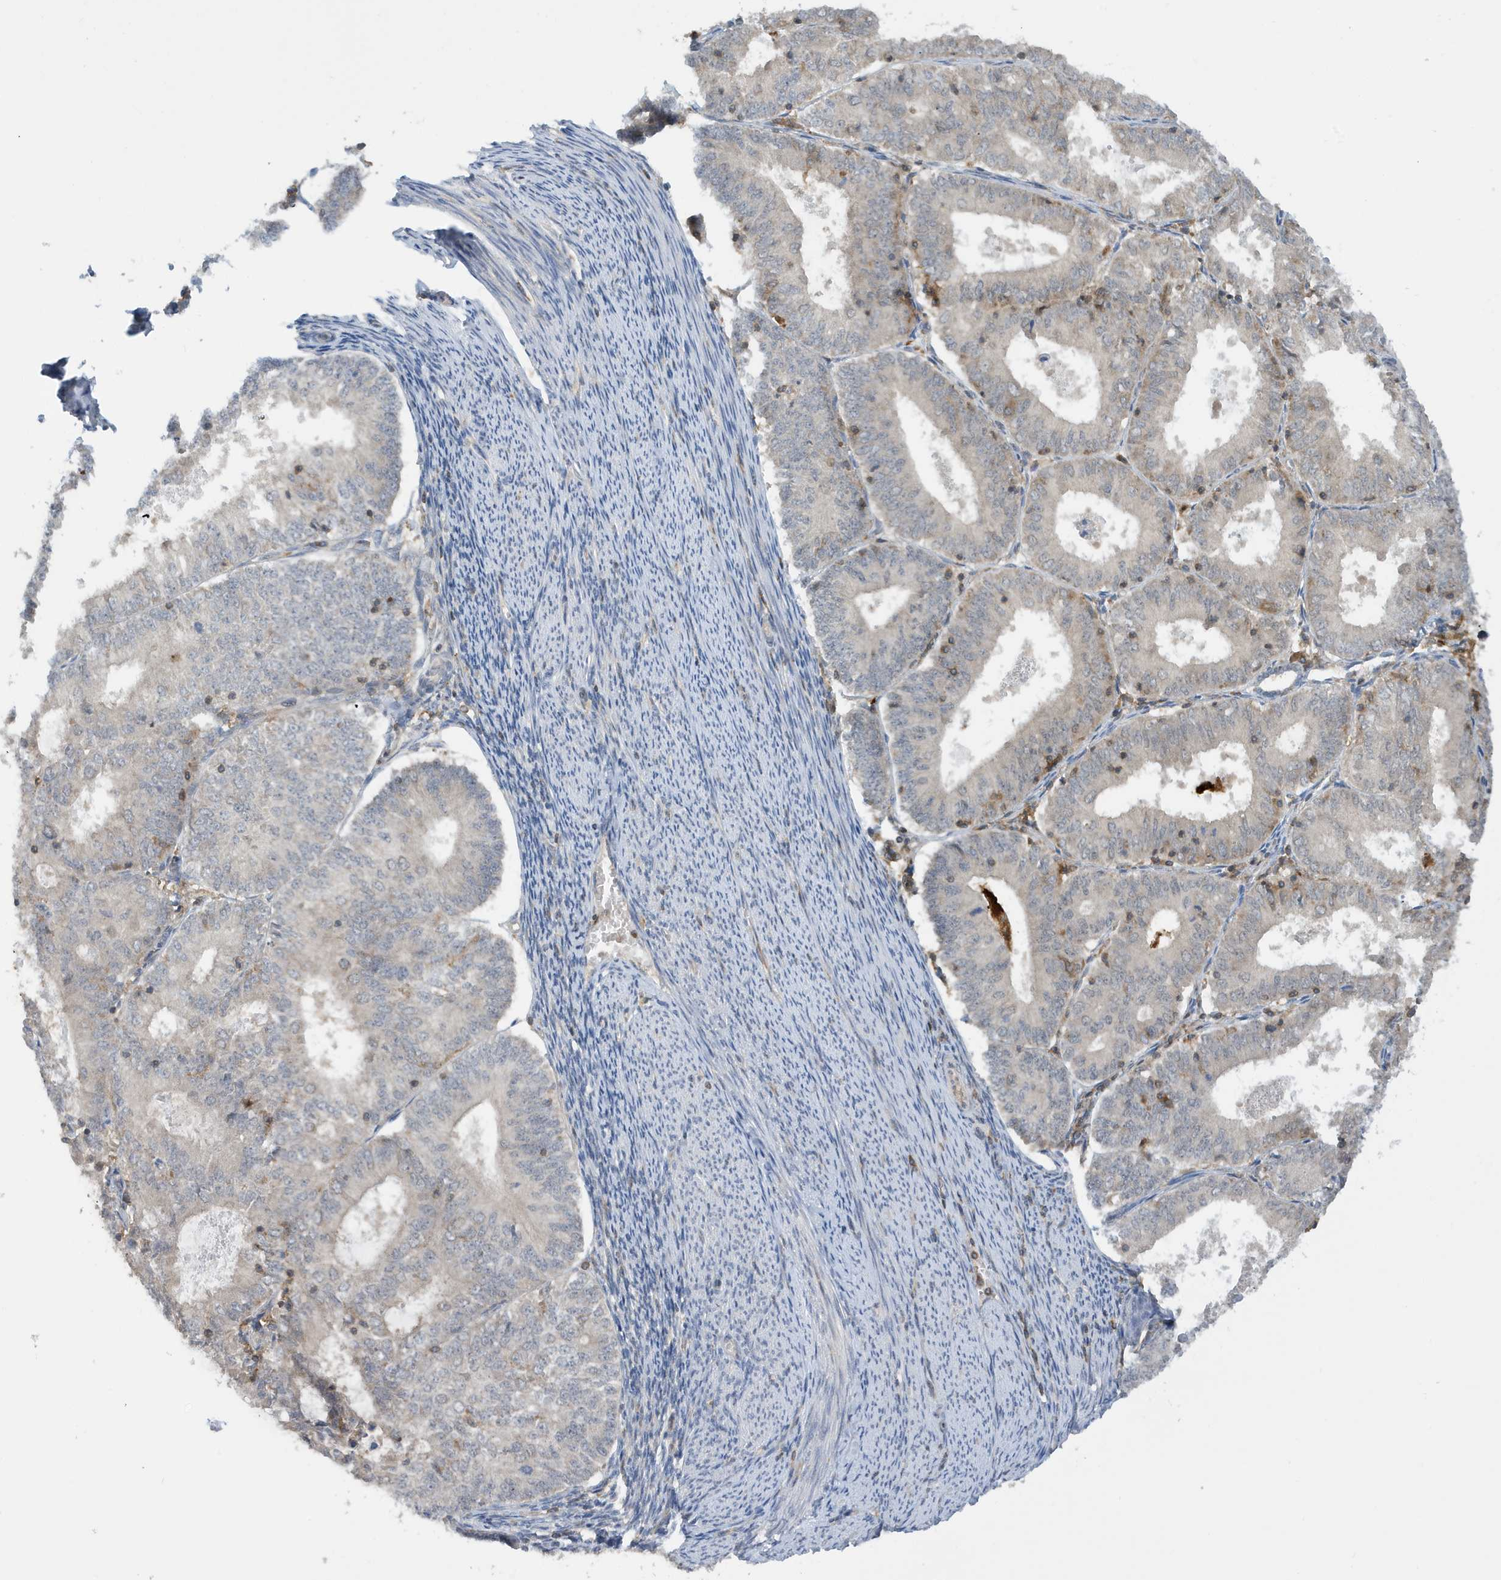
{"staining": {"intensity": "negative", "quantity": "none", "location": "none"}, "tissue": "endometrial cancer", "cell_type": "Tumor cells", "image_type": "cancer", "snomed": [{"axis": "morphology", "description": "Adenocarcinoma, NOS"}, {"axis": "topography", "description": "Endometrium"}], "caption": "A high-resolution image shows IHC staining of adenocarcinoma (endometrial), which shows no significant expression in tumor cells.", "gene": "NSUN3", "patient": {"sex": "female", "age": 57}}